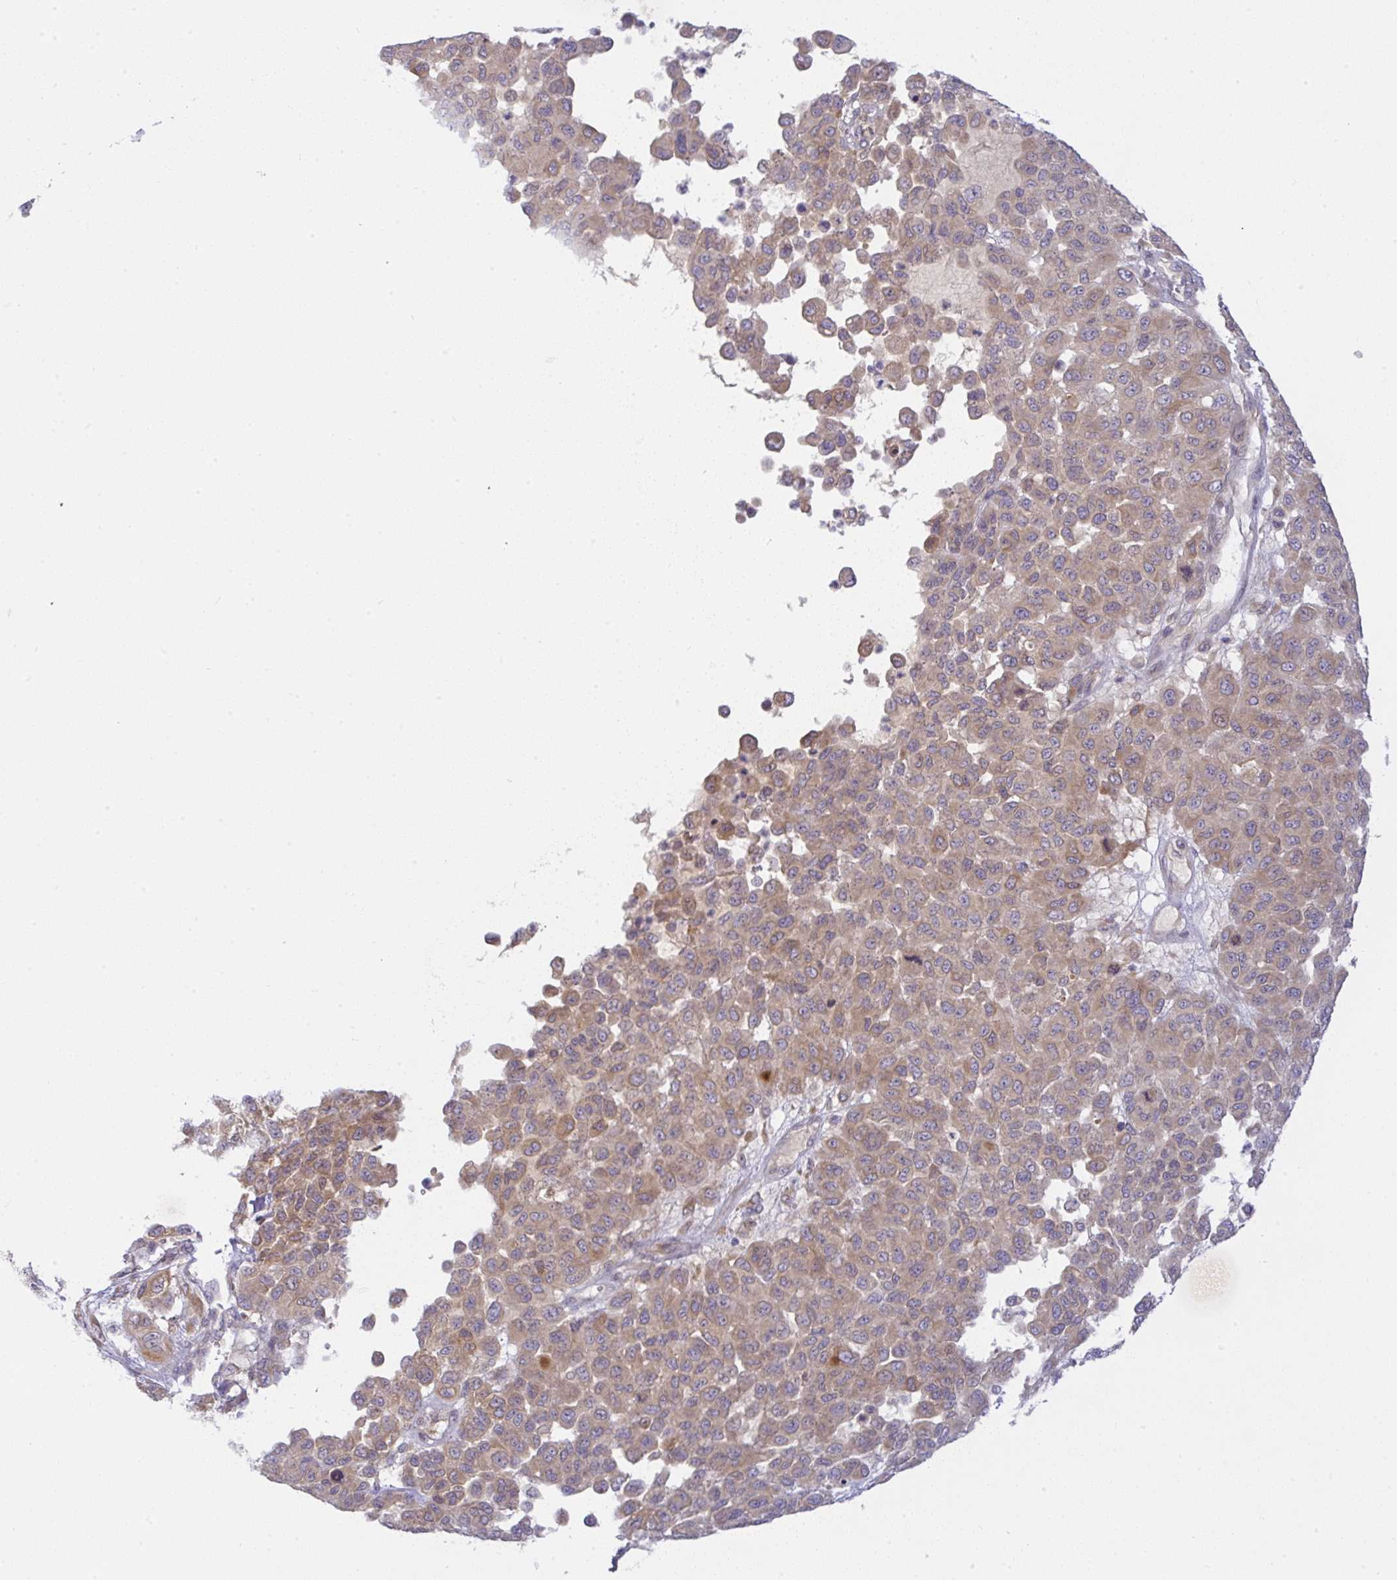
{"staining": {"intensity": "weak", "quantity": ">75%", "location": "cytoplasmic/membranous"}, "tissue": "melanoma", "cell_type": "Tumor cells", "image_type": "cancer", "snomed": [{"axis": "morphology", "description": "Malignant melanoma, NOS"}, {"axis": "topography", "description": "Skin"}], "caption": "An immunohistochemistry (IHC) image of tumor tissue is shown. Protein staining in brown highlights weak cytoplasmic/membranous positivity in malignant melanoma within tumor cells.", "gene": "DERL2", "patient": {"sex": "male", "age": 62}}